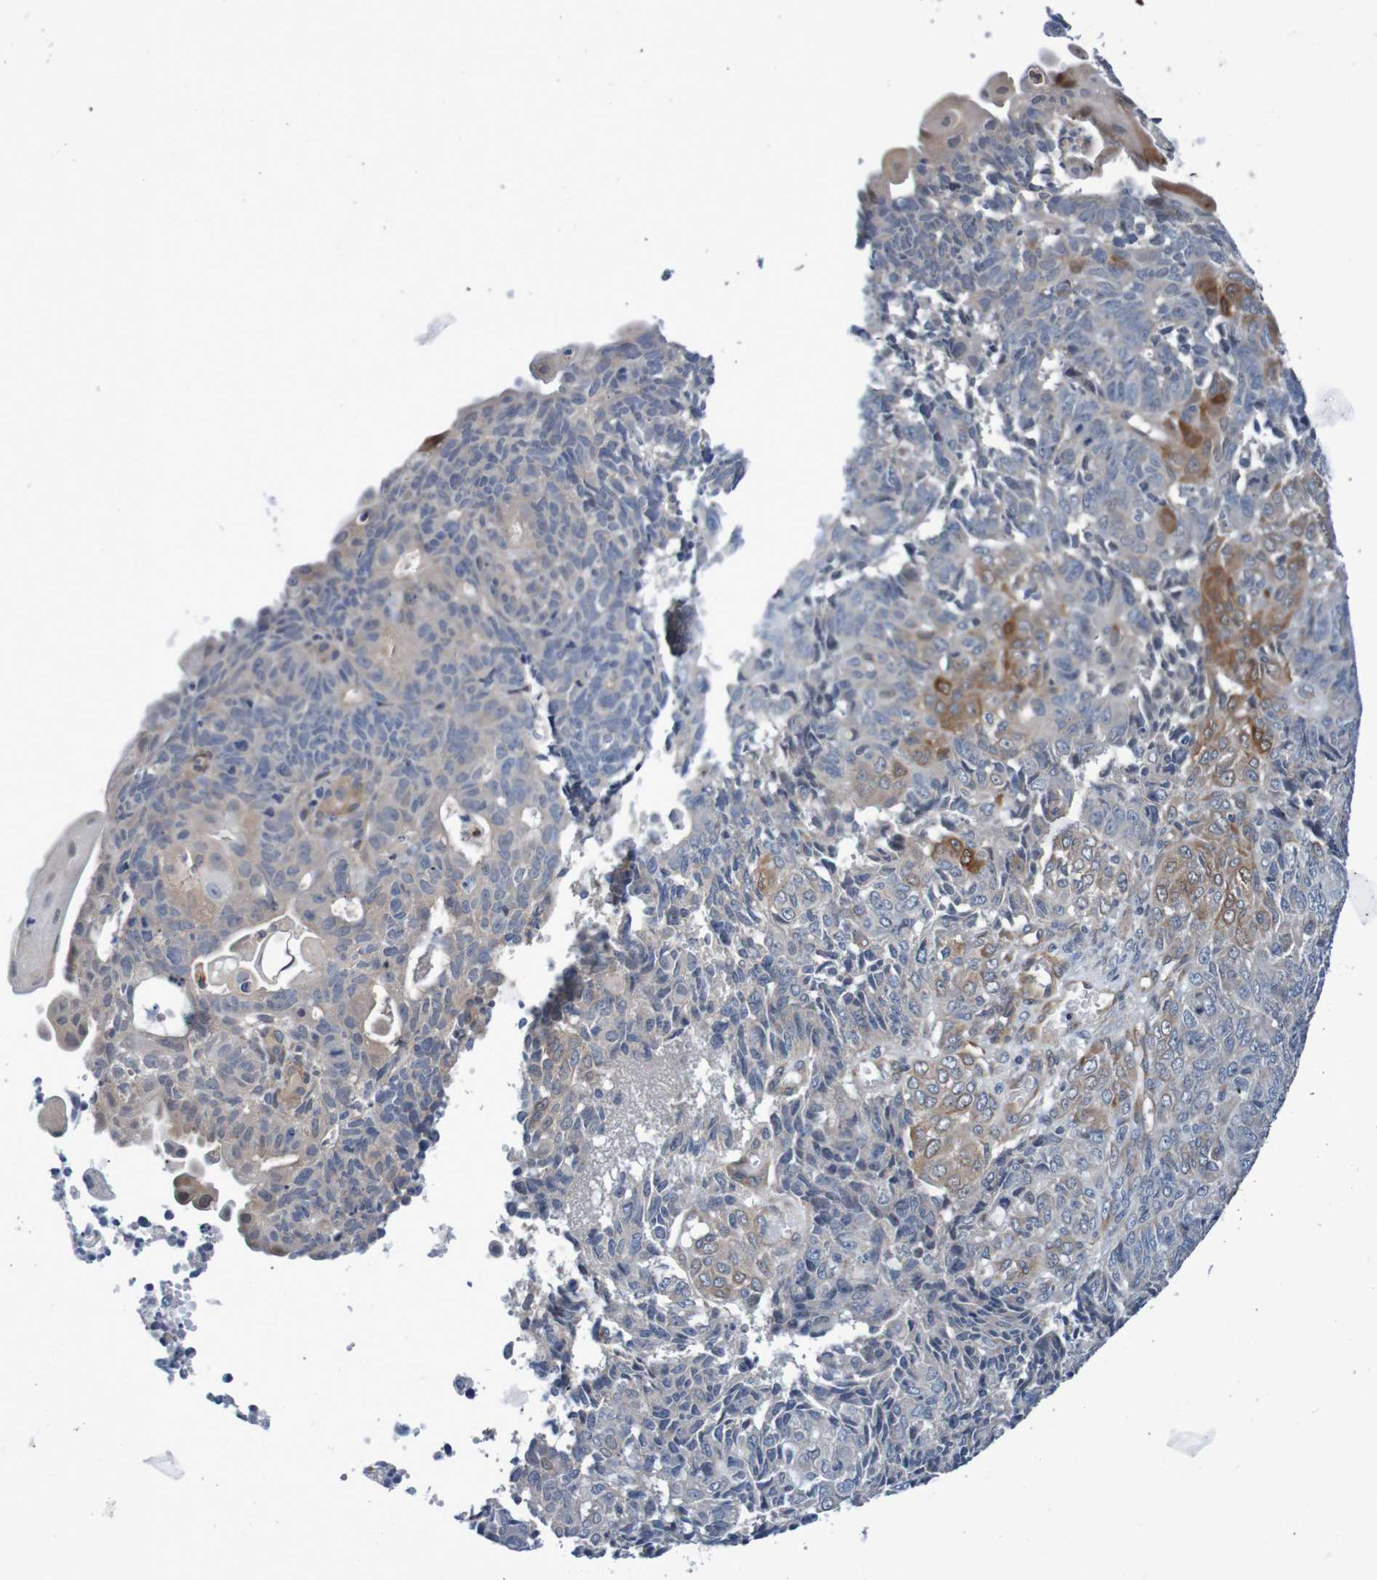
{"staining": {"intensity": "moderate", "quantity": "<25%", "location": "cytoplasmic/membranous"}, "tissue": "endometrial cancer", "cell_type": "Tumor cells", "image_type": "cancer", "snomed": [{"axis": "morphology", "description": "Adenocarcinoma, NOS"}, {"axis": "topography", "description": "Endometrium"}], "caption": "DAB (3,3'-diaminobenzidine) immunohistochemical staining of human endometrial cancer displays moderate cytoplasmic/membranous protein positivity in about <25% of tumor cells.", "gene": "CPED1", "patient": {"sex": "female", "age": 32}}